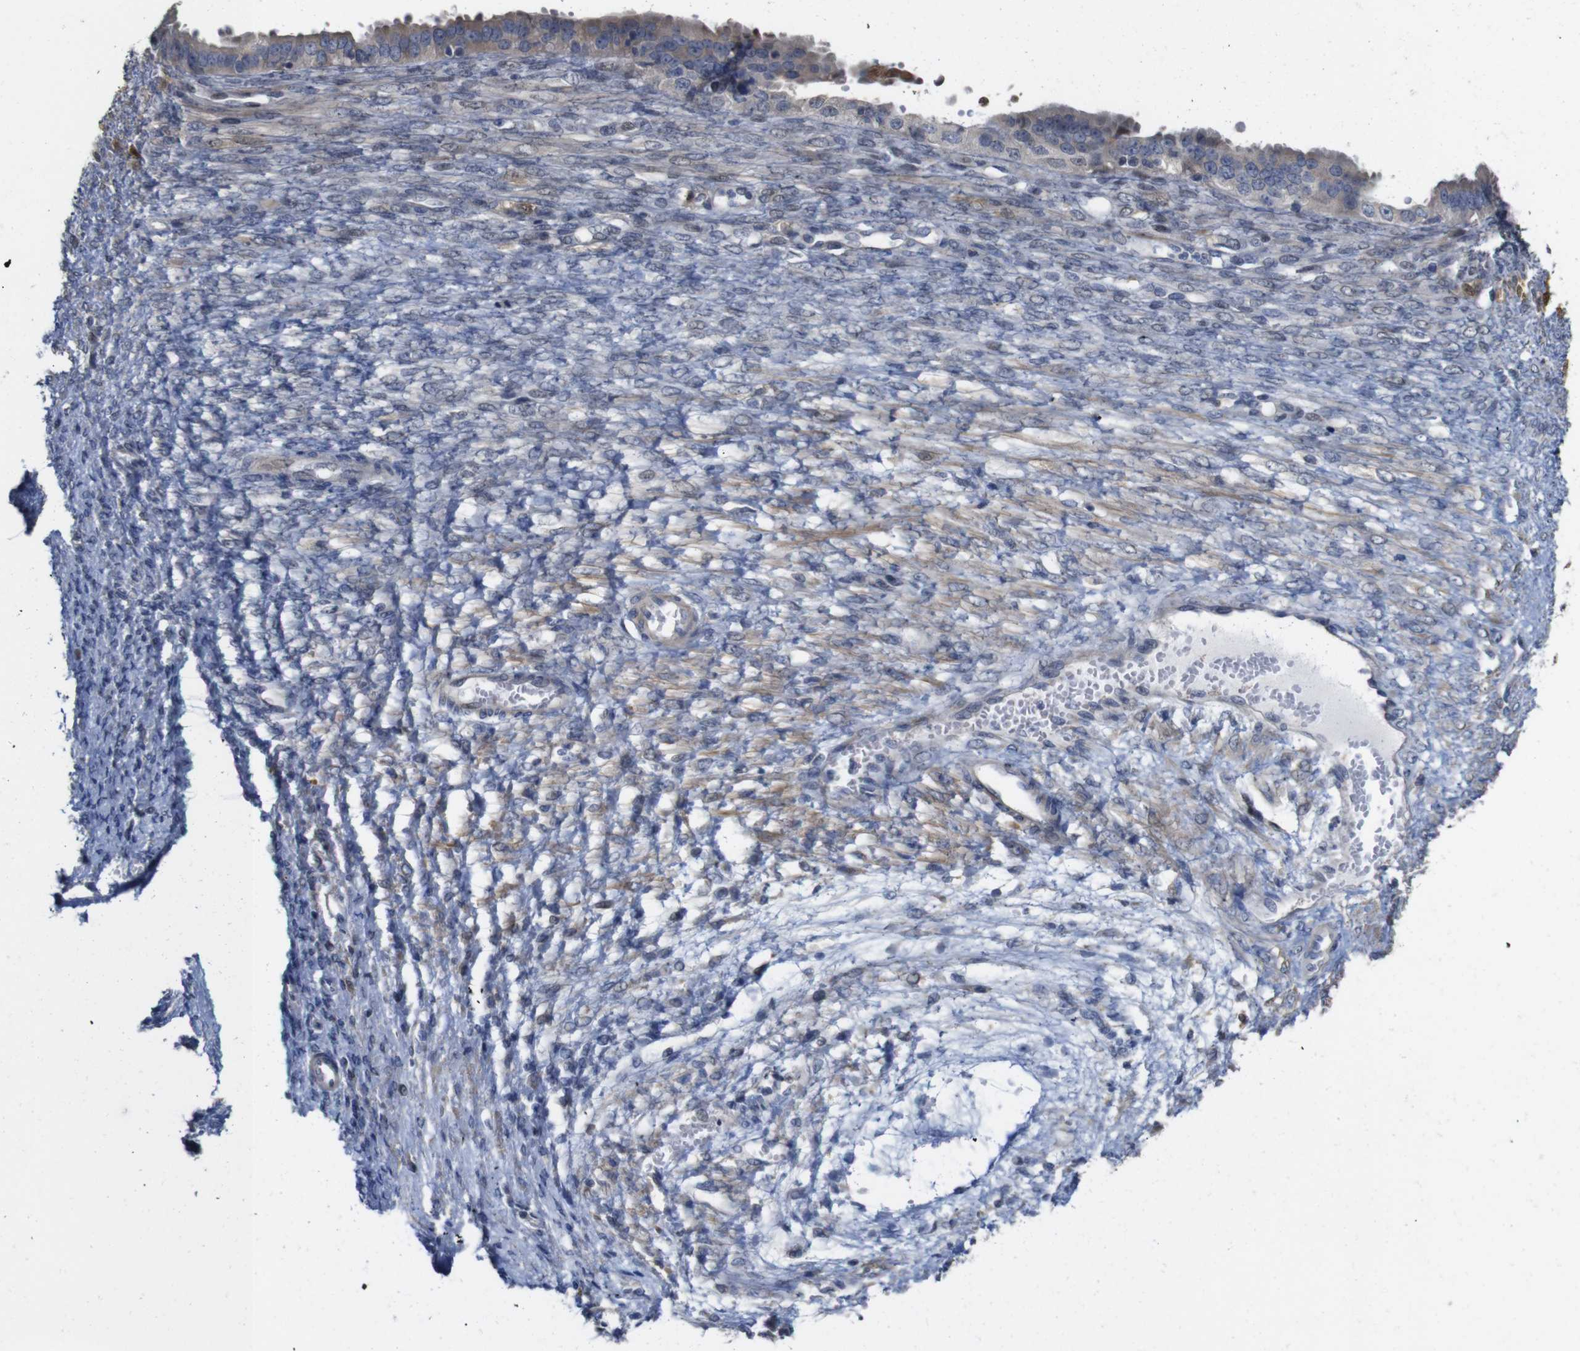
{"staining": {"intensity": "weak", "quantity": "25%-75%", "location": "cytoplasmic/membranous"}, "tissue": "ovarian cancer", "cell_type": "Tumor cells", "image_type": "cancer", "snomed": [{"axis": "morphology", "description": "Cystadenocarcinoma, serous, NOS"}, {"axis": "topography", "description": "Ovary"}], "caption": "Ovarian cancer (serous cystadenocarcinoma) stained with a protein marker displays weak staining in tumor cells.", "gene": "TCEAL9", "patient": {"sex": "female", "age": 58}}